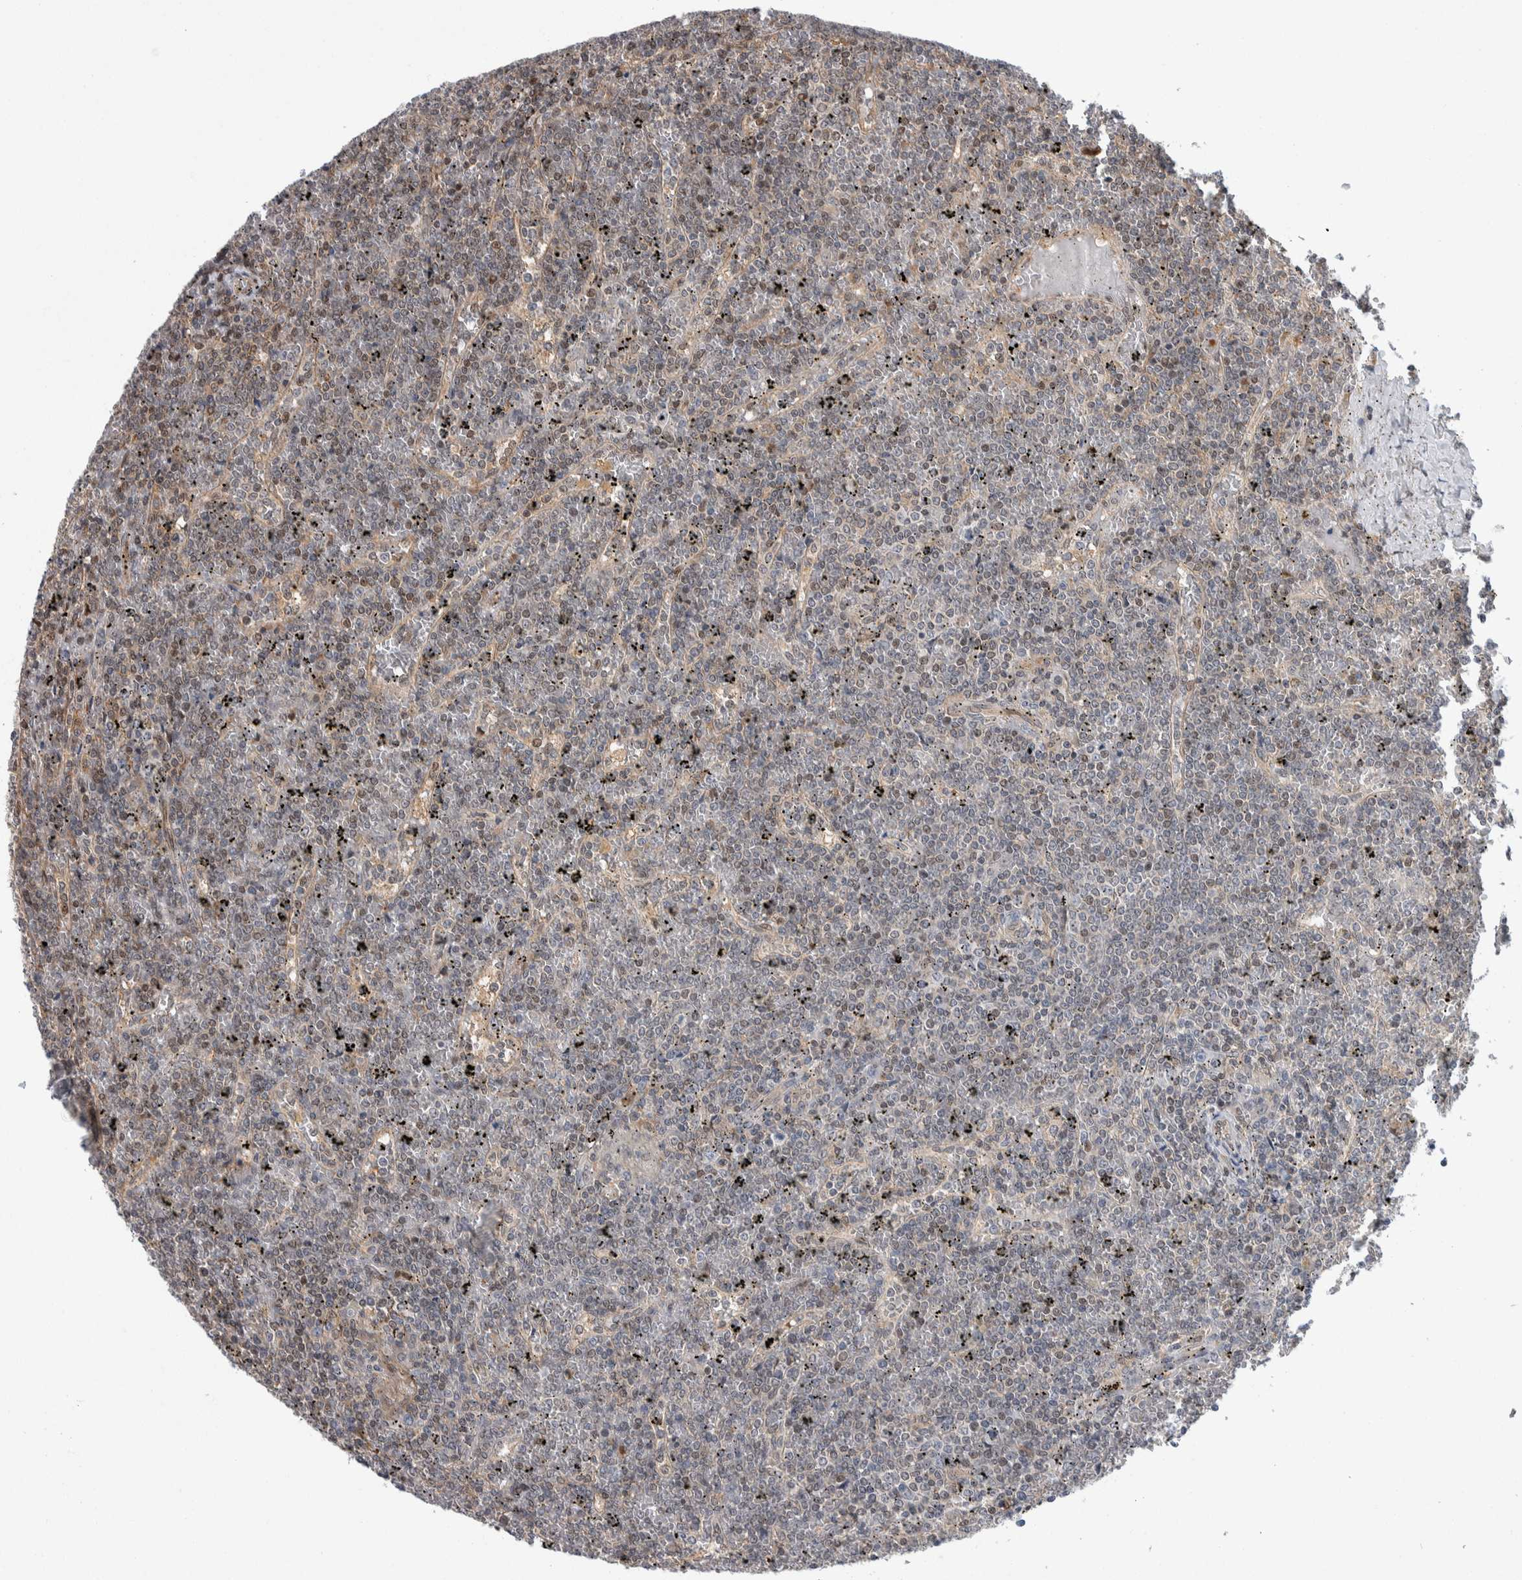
{"staining": {"intensity": "weak", "quantity": "<25%", "location": "nuclear"}, "tissue": "lymphoma", "cell_type": "Tumor cells", "image_type": "cancer", "snomed": [{"axis": "morphology", "description": "Malignant lymphoma, non-Hodgkin's type, Low grade"}, {"axis": "topography", "description": "Spleen"}], "caption": "An immunohistochemistry (IHC) image of lymphoma is shown. There is no staining in tumor cells of lymphoma.", "gene": "PTPA", "patient": {"sex": "female", "age": 19}}